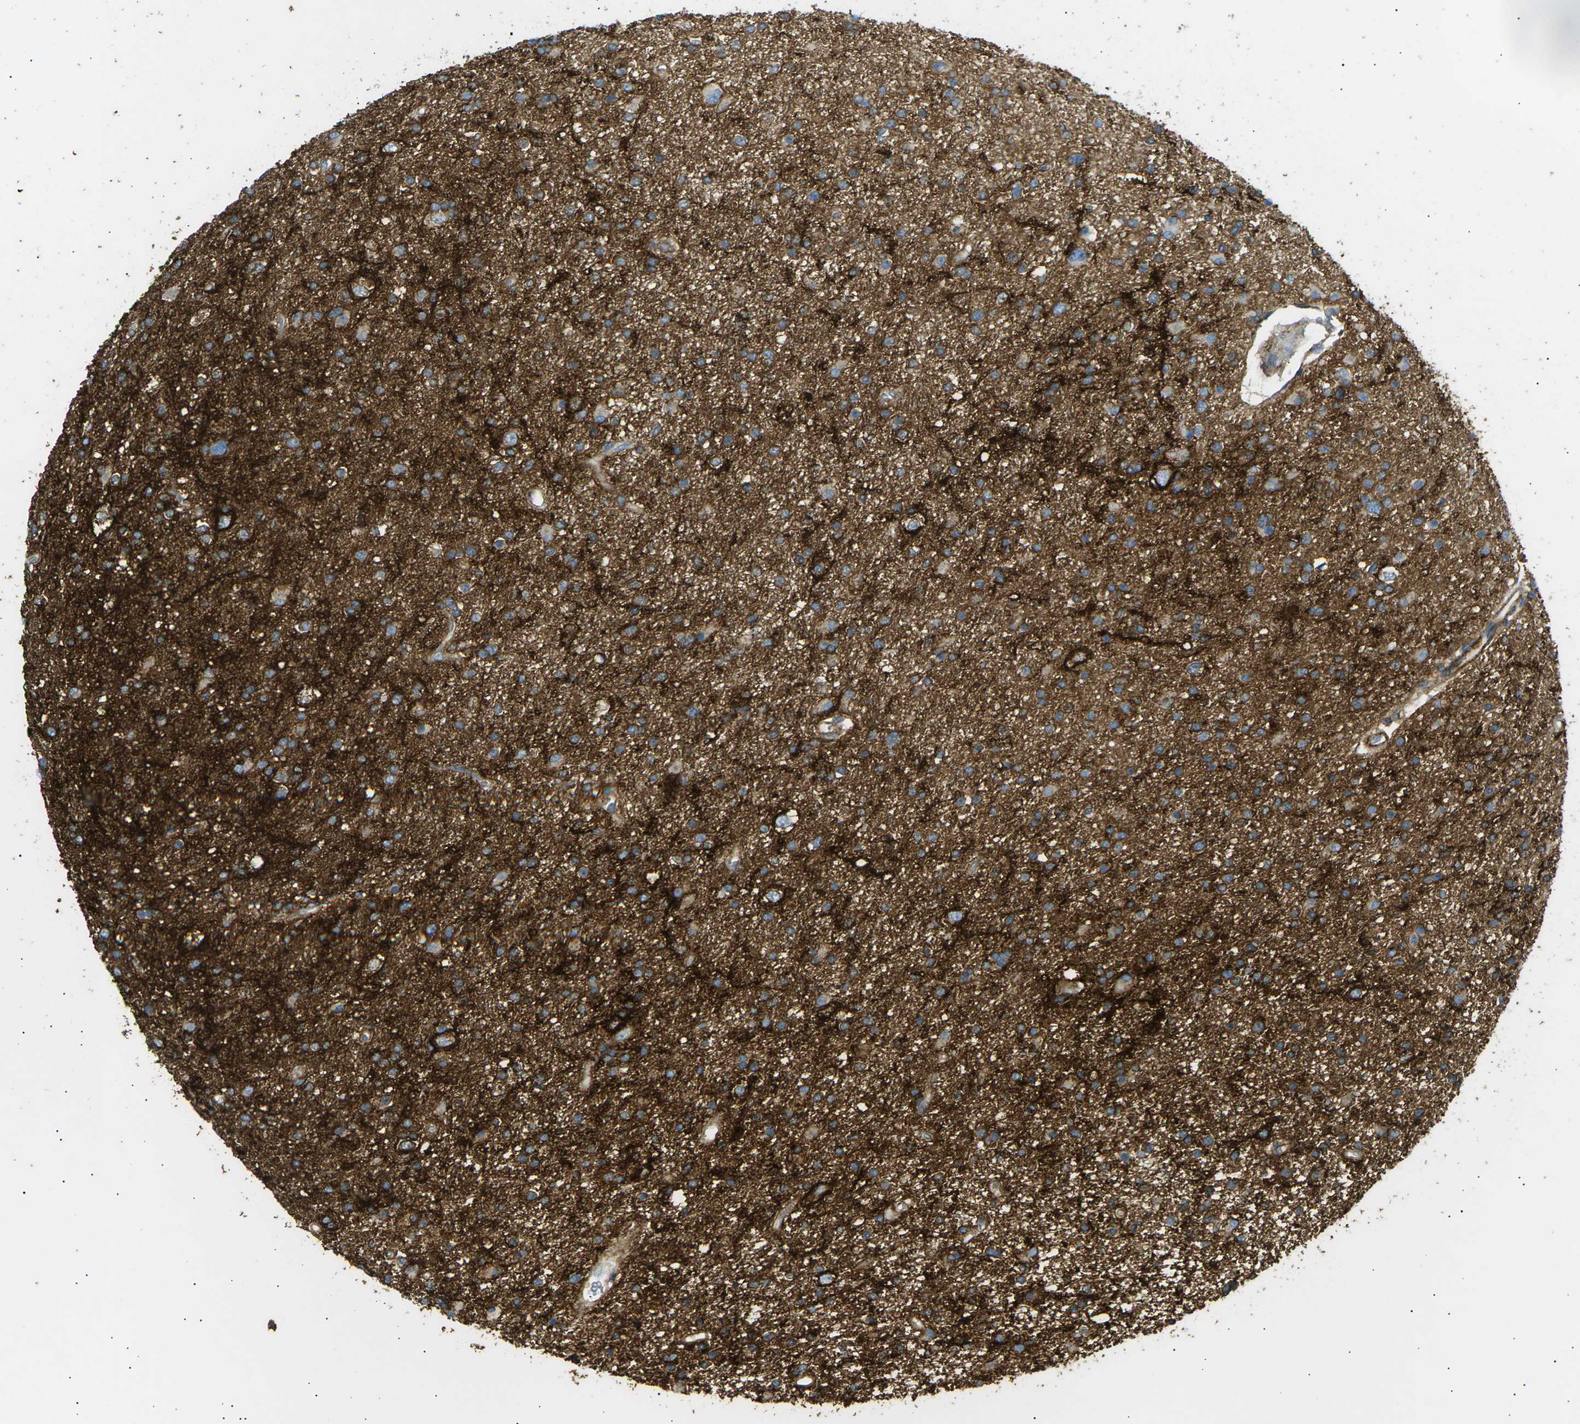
{"staining": {"intensity": "moderate", "quantity": ">75%", "location": "cytoplasmic/membranous"}, "tissue": "glioma", "cell_type": "Tumor cells", "image_type": "cancer", "snomed": [{"axis": "morphology", "description": "Glioma, malignant, High grade"}, {"axis": "topography", "description": "Brain"}], "caption": "Malignant glioma (high-grade) was stained to show a protein in brown. There is medium levels of moderate cytoplasmic/membranous expression in about >75% of tumor cells.", "gene": "ATP2B4", "patient": {"sex": "male", "age": 33}}